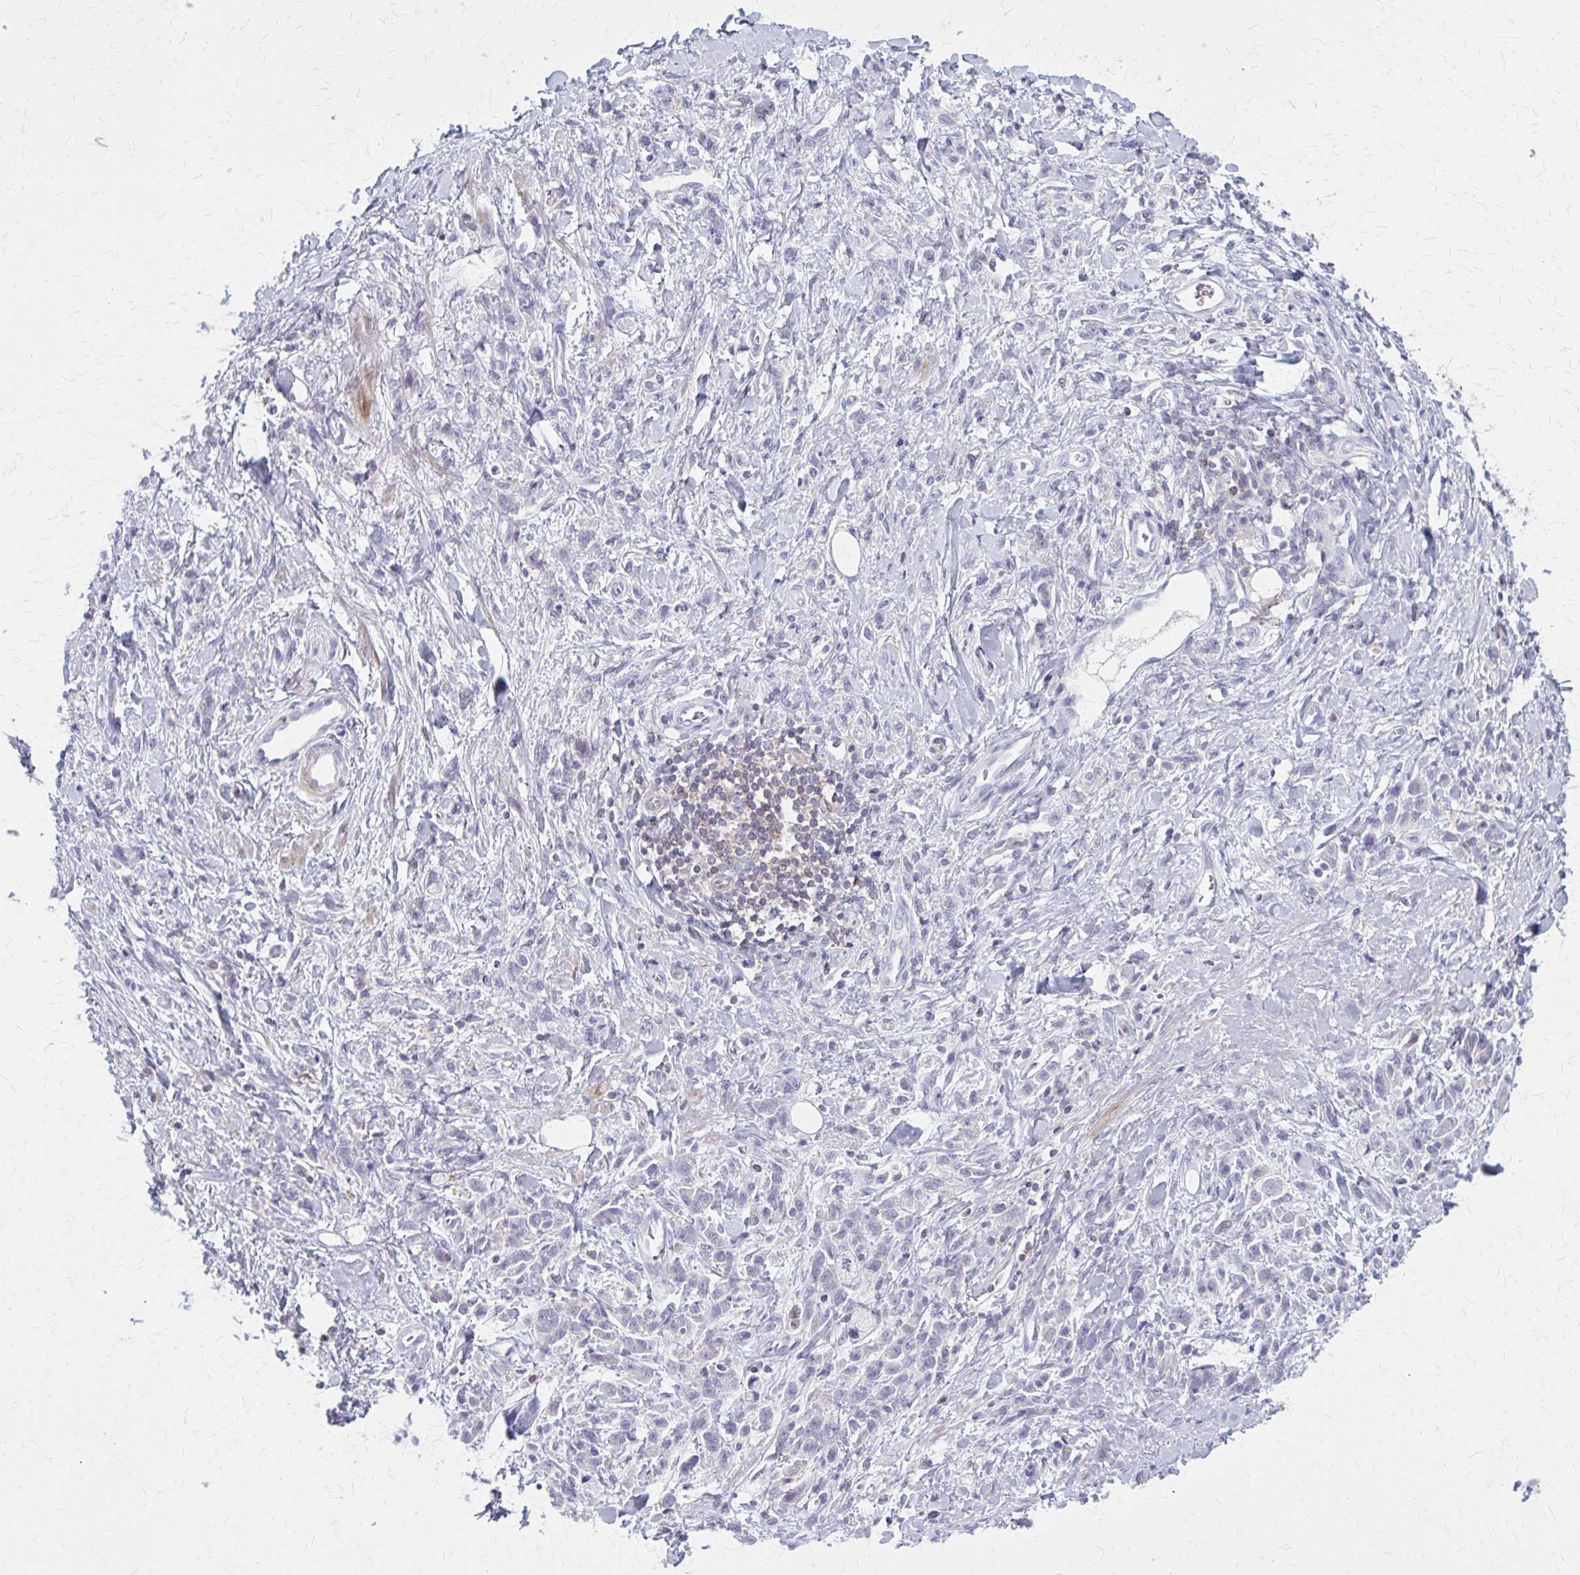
{"staining": {"intensity": "negative", "quantity": "none", "location": "none"}, "tissue": "stomach cancer", "cell_type": "Tumor cells", "image_type": "cancer", "snomed": [{"axis": "morphology", "description": "Adenocarcinoma, NOS"}, {"axis": "topography", "description": "Stomach"}], "caption": "IHC of human stomach cancer (adenocarcinoma) reveals no expression in tumor cells.", "gene": "PITPNM1", "patient": {"sex": "male", "age": 77}}